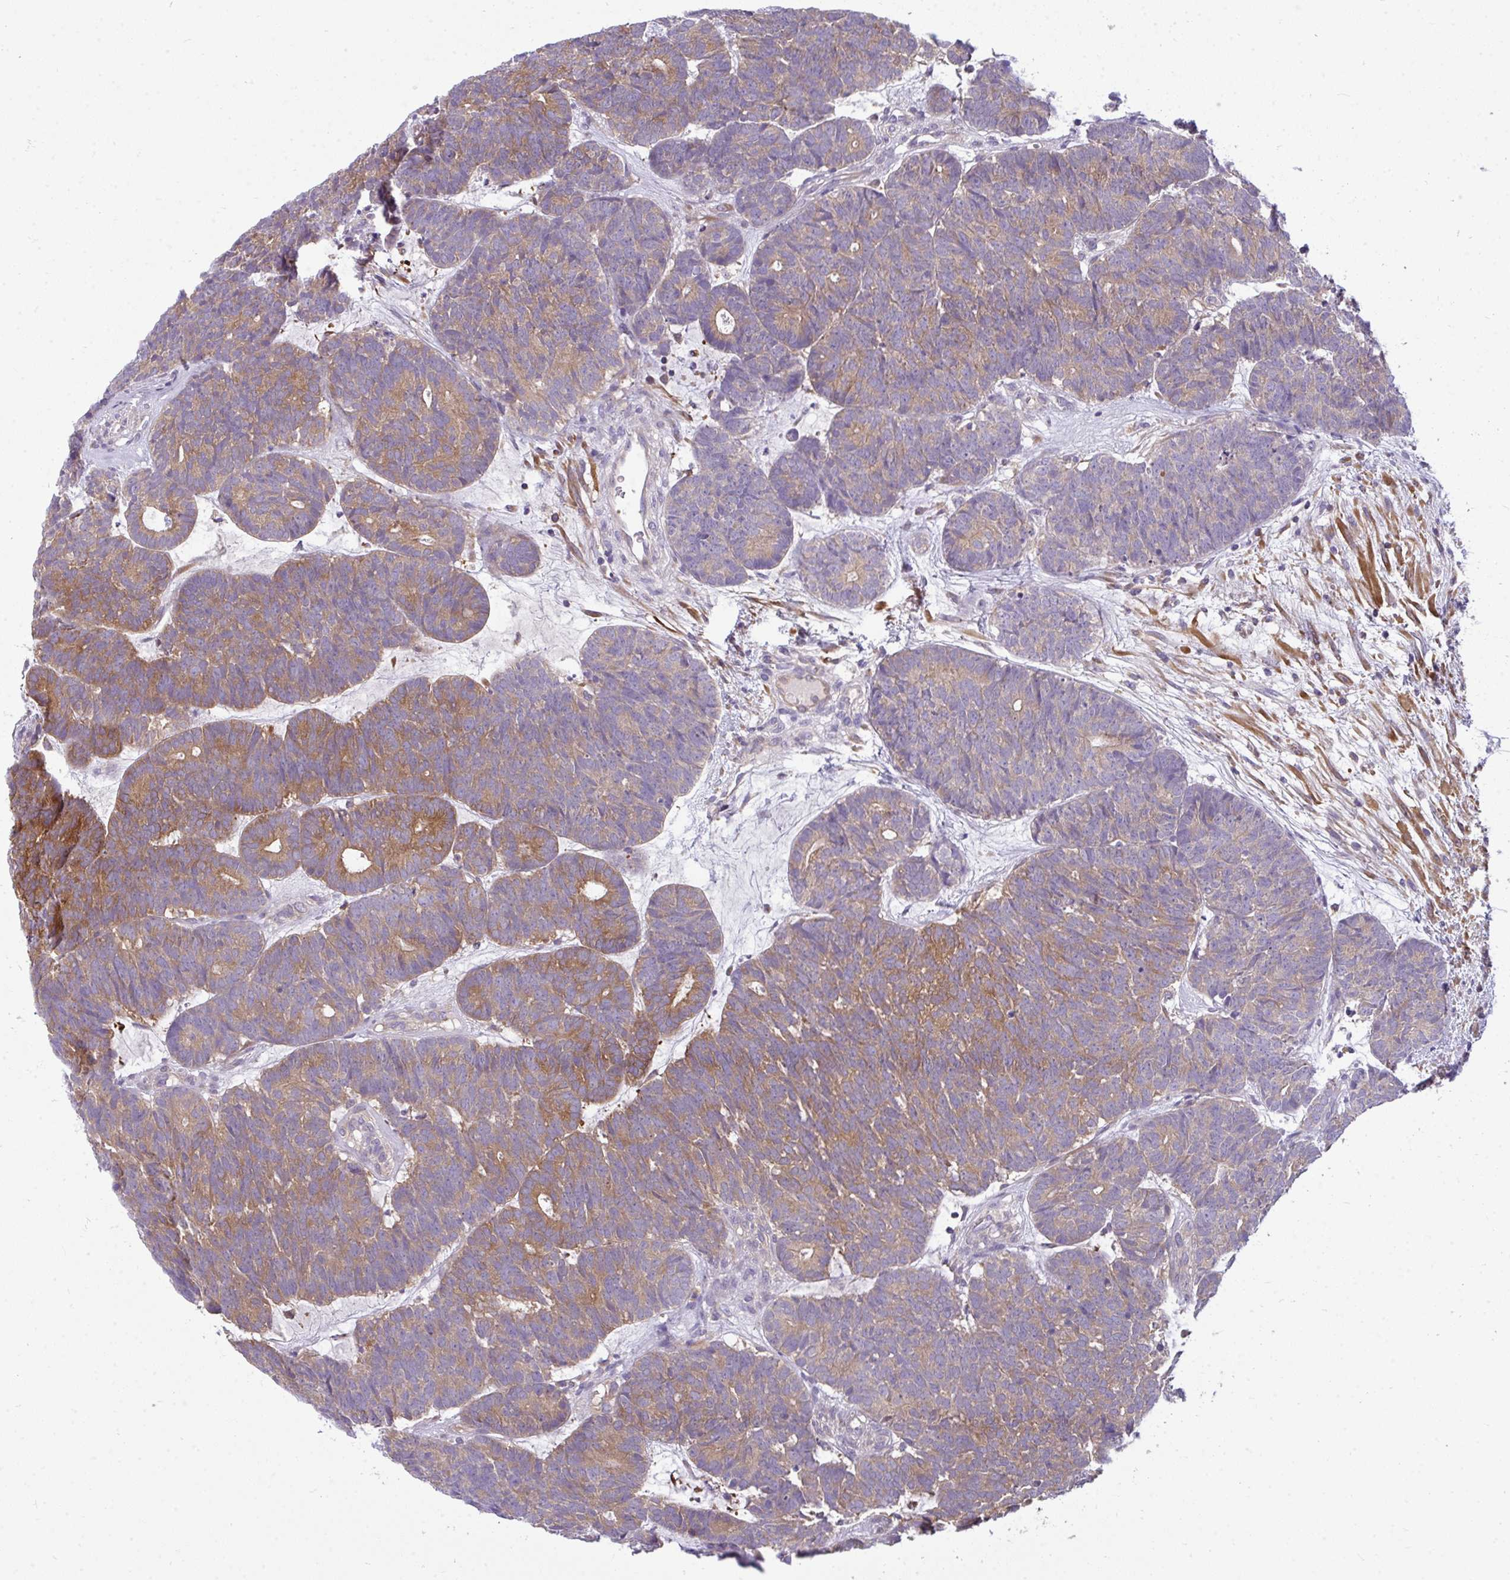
{"staining": {"intensity": "moderate", "quantity": ">75%", "location": "cytoplasmic/membranous"}, "tissue": "head and neck cancer", "cell_type": "Tumor cells", "image_type": "cancer", "snomed": [{"axis": "morphology", "description": "Adenocarcinoma, NOS"}, {"axis": "topography", "description": "Head-Neck"}], "caption": "DAB (3,3'-diaminobenzidine) immunohistochemical staining of head and neck adenocarcinoma demonstrates moderate cytoplasmic/membranous protein expression in about >75% of tumor cells.", "gene": "SLC30A6", "patient": {"sex": "female", "age": 81}}